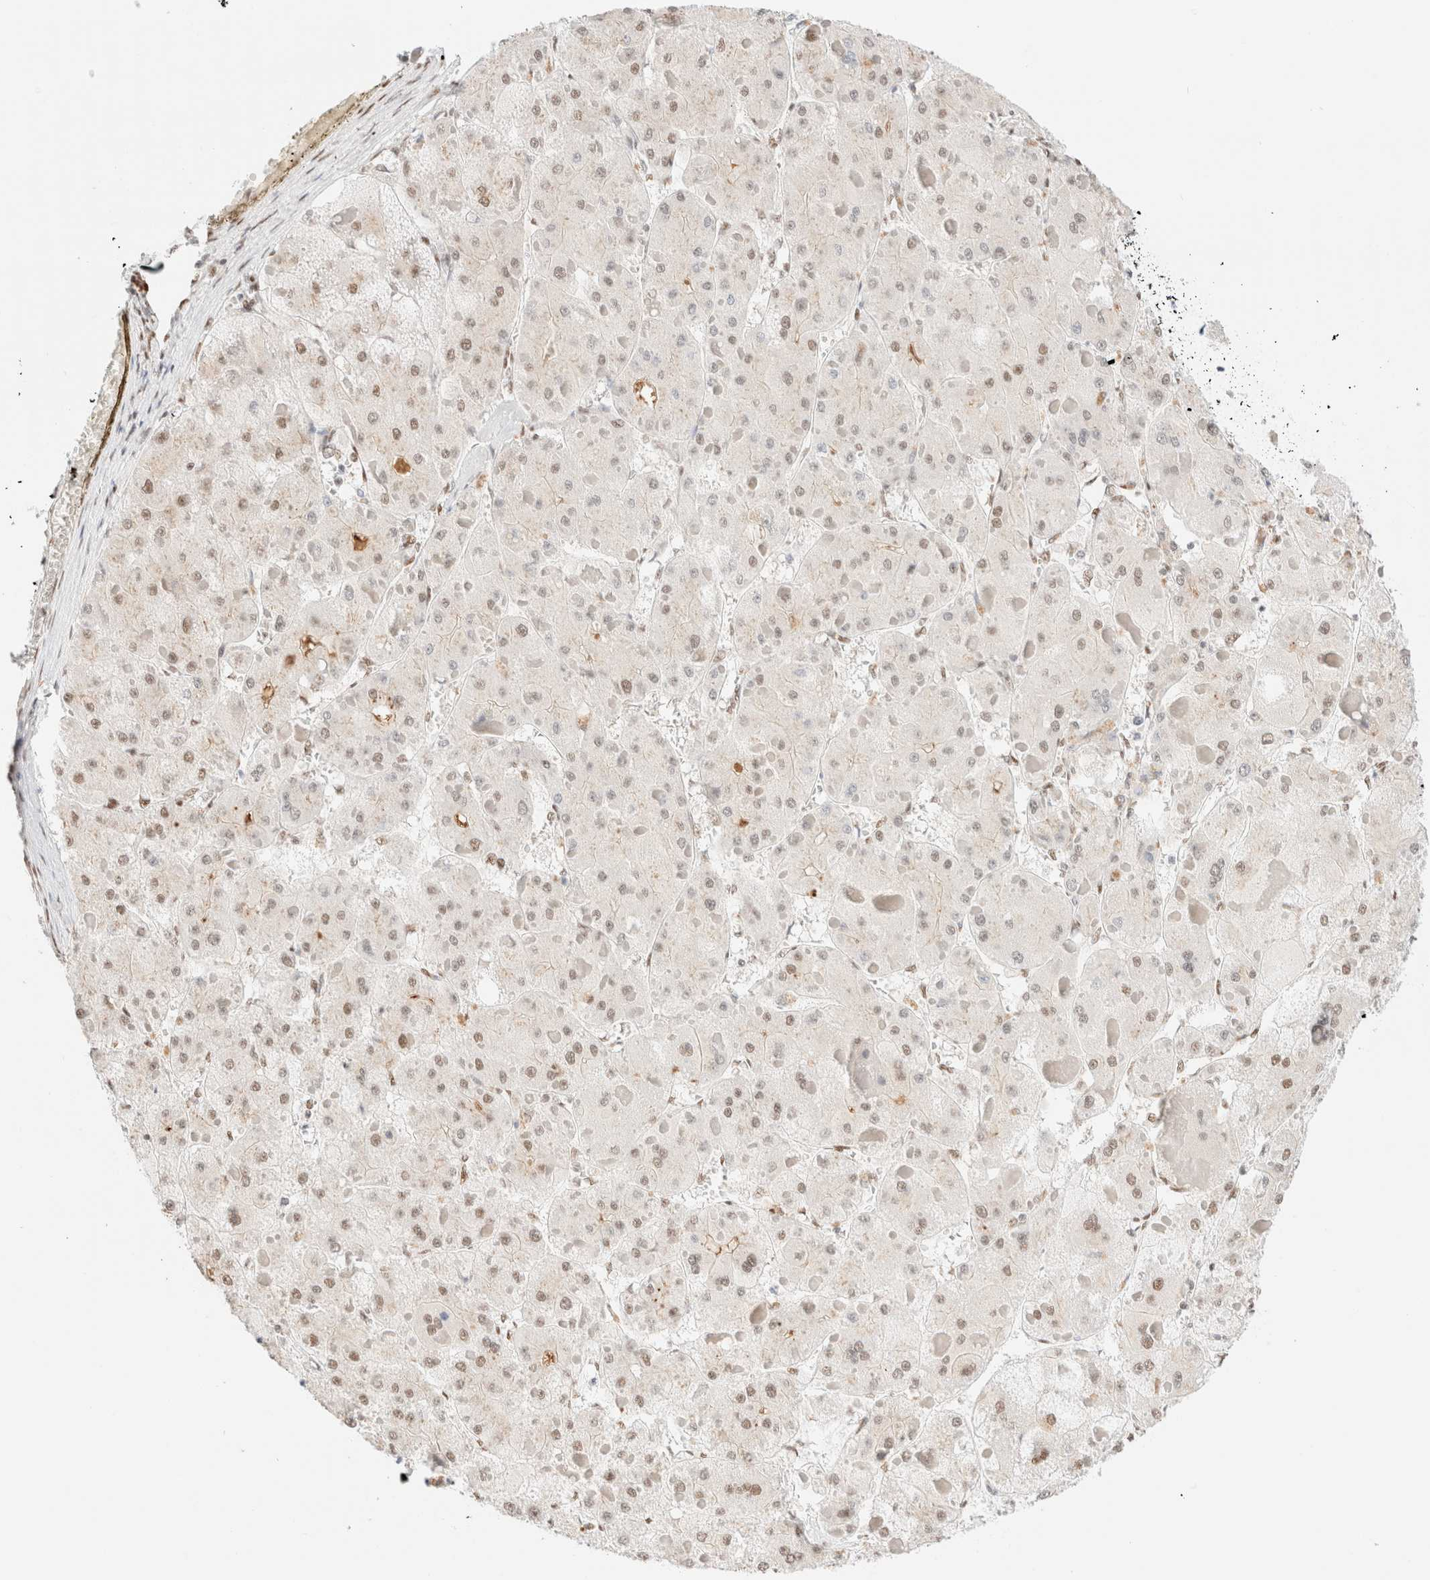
{"staining": {"intensity": "weak", "quantity": ">75%", "location": "nuclear"}, "tissue": "liver cancer", "cell_type": "Tumor cells", "image_type": "cancer", "snomed": [{"axis": "morphology", "description": "Carcinoma, Hepatocellular, NOS"}, {"axis": "topography", "description": "Liver"}], "caption": "Human liver cancer stained with a brown dye demonstrates weak nuclear positive positivity in approximately >75% of tumor cells.", "gene": "CIC", "patient": {"sex": "female", "age": 73}}